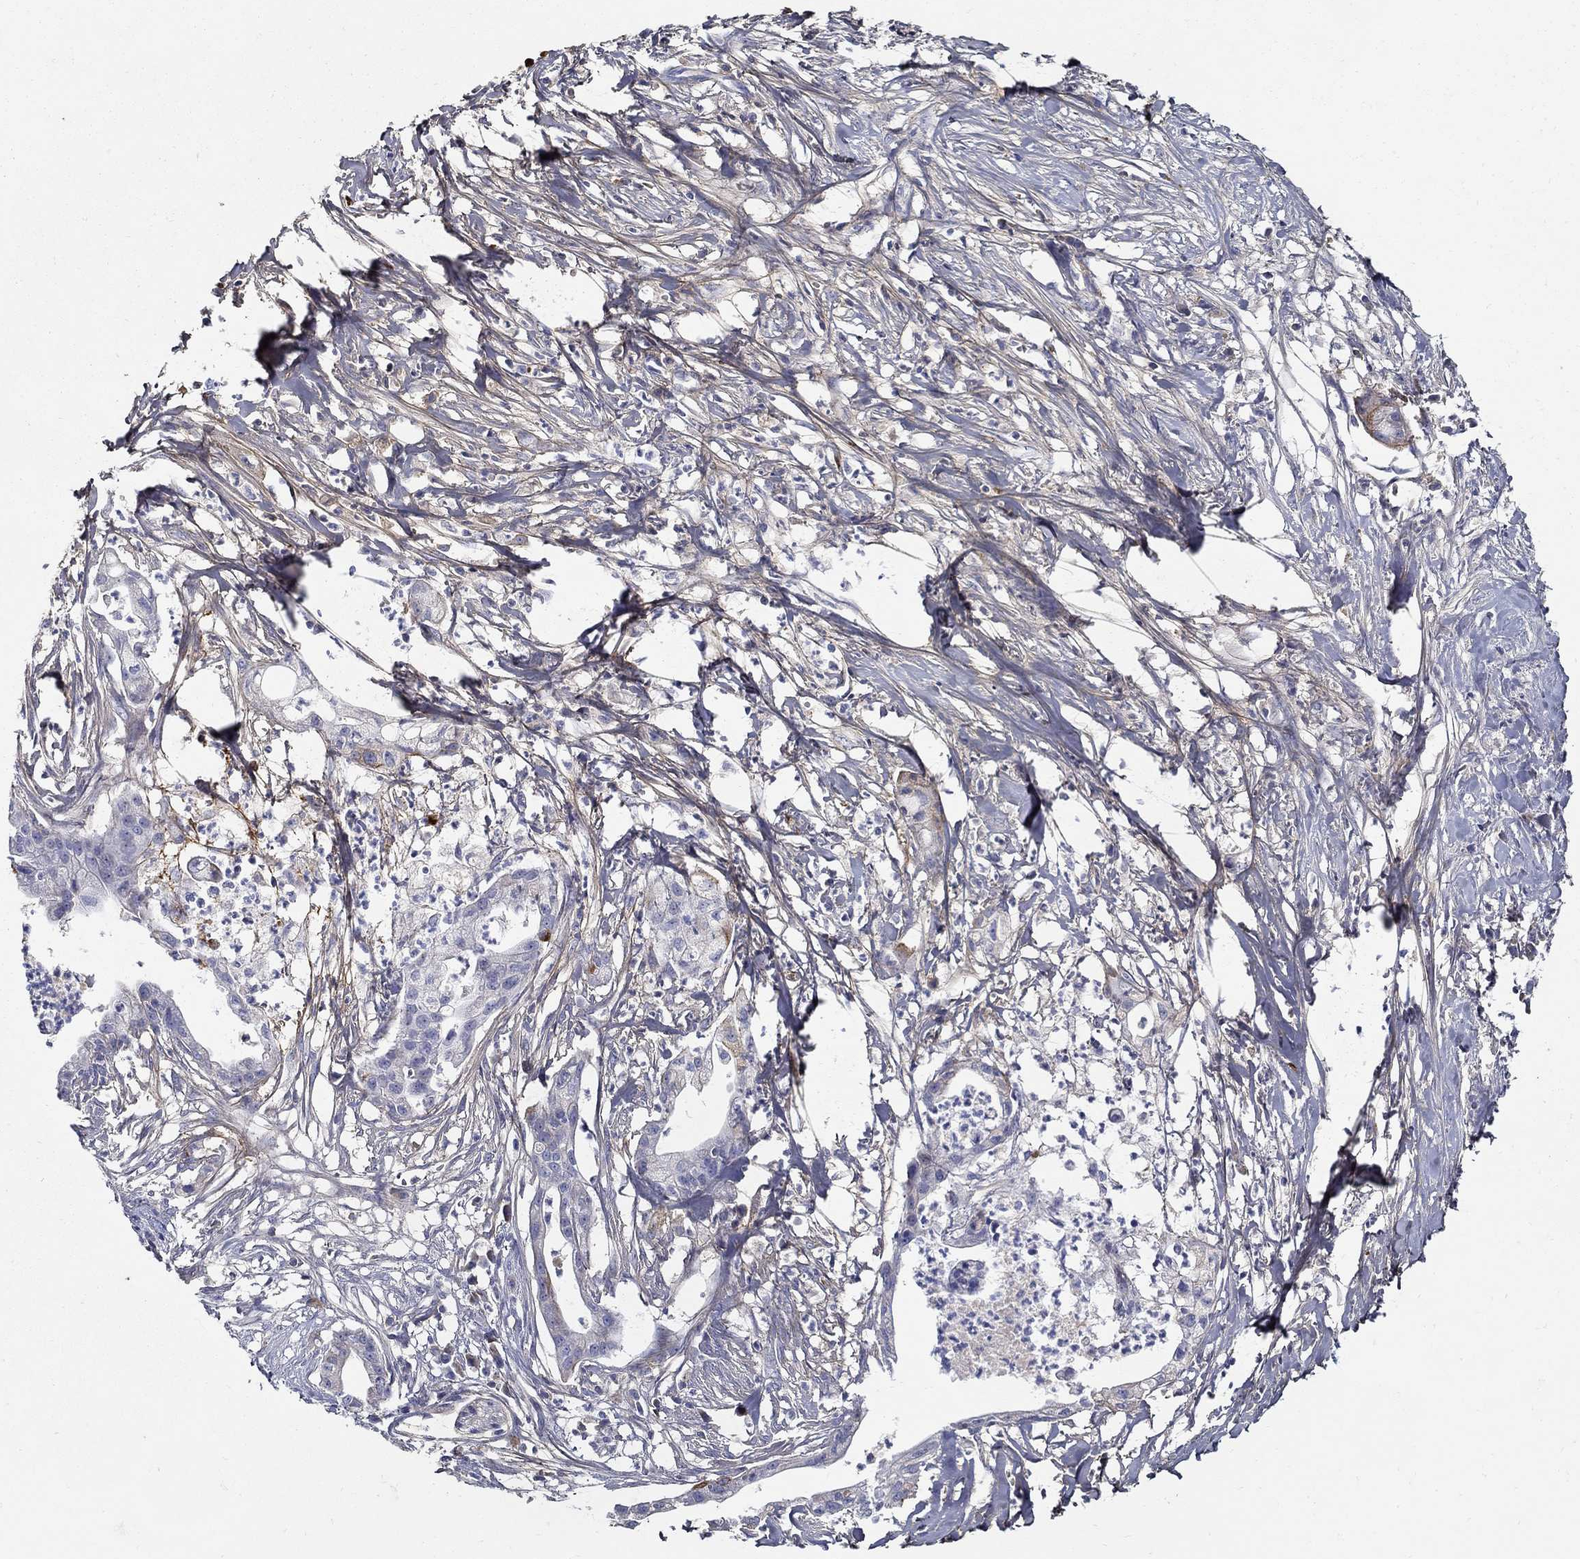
{"staining": {"intensity": "negative", "quantity": "none", "location": "none"}, "tissue": "pancreatic cancer", "cell_type": "Tumor cells", "image_type": "cancer", "snomed": [{"axis": "morphology", "description": "Normal tissue, NOS"}, {"axis": "morphology", "description": "Adenocarcinoma, NOS"}, {"axis": "topography", "description": "Pancreas"}], "caption": "An immunohistochemistry histopathology image of pancreatic cancer is shown. There is no staining in tumor cells of pancreatic cancer. The staining was performed using DAB (3,3'-diaminobenzidine) to visualize the protein expression in brown, while the nuclei were stained in blue with hematoxylin (Magnification: 20x).", "gene": "TGFBI", "patient": {"sex": "female", "age": 58}}